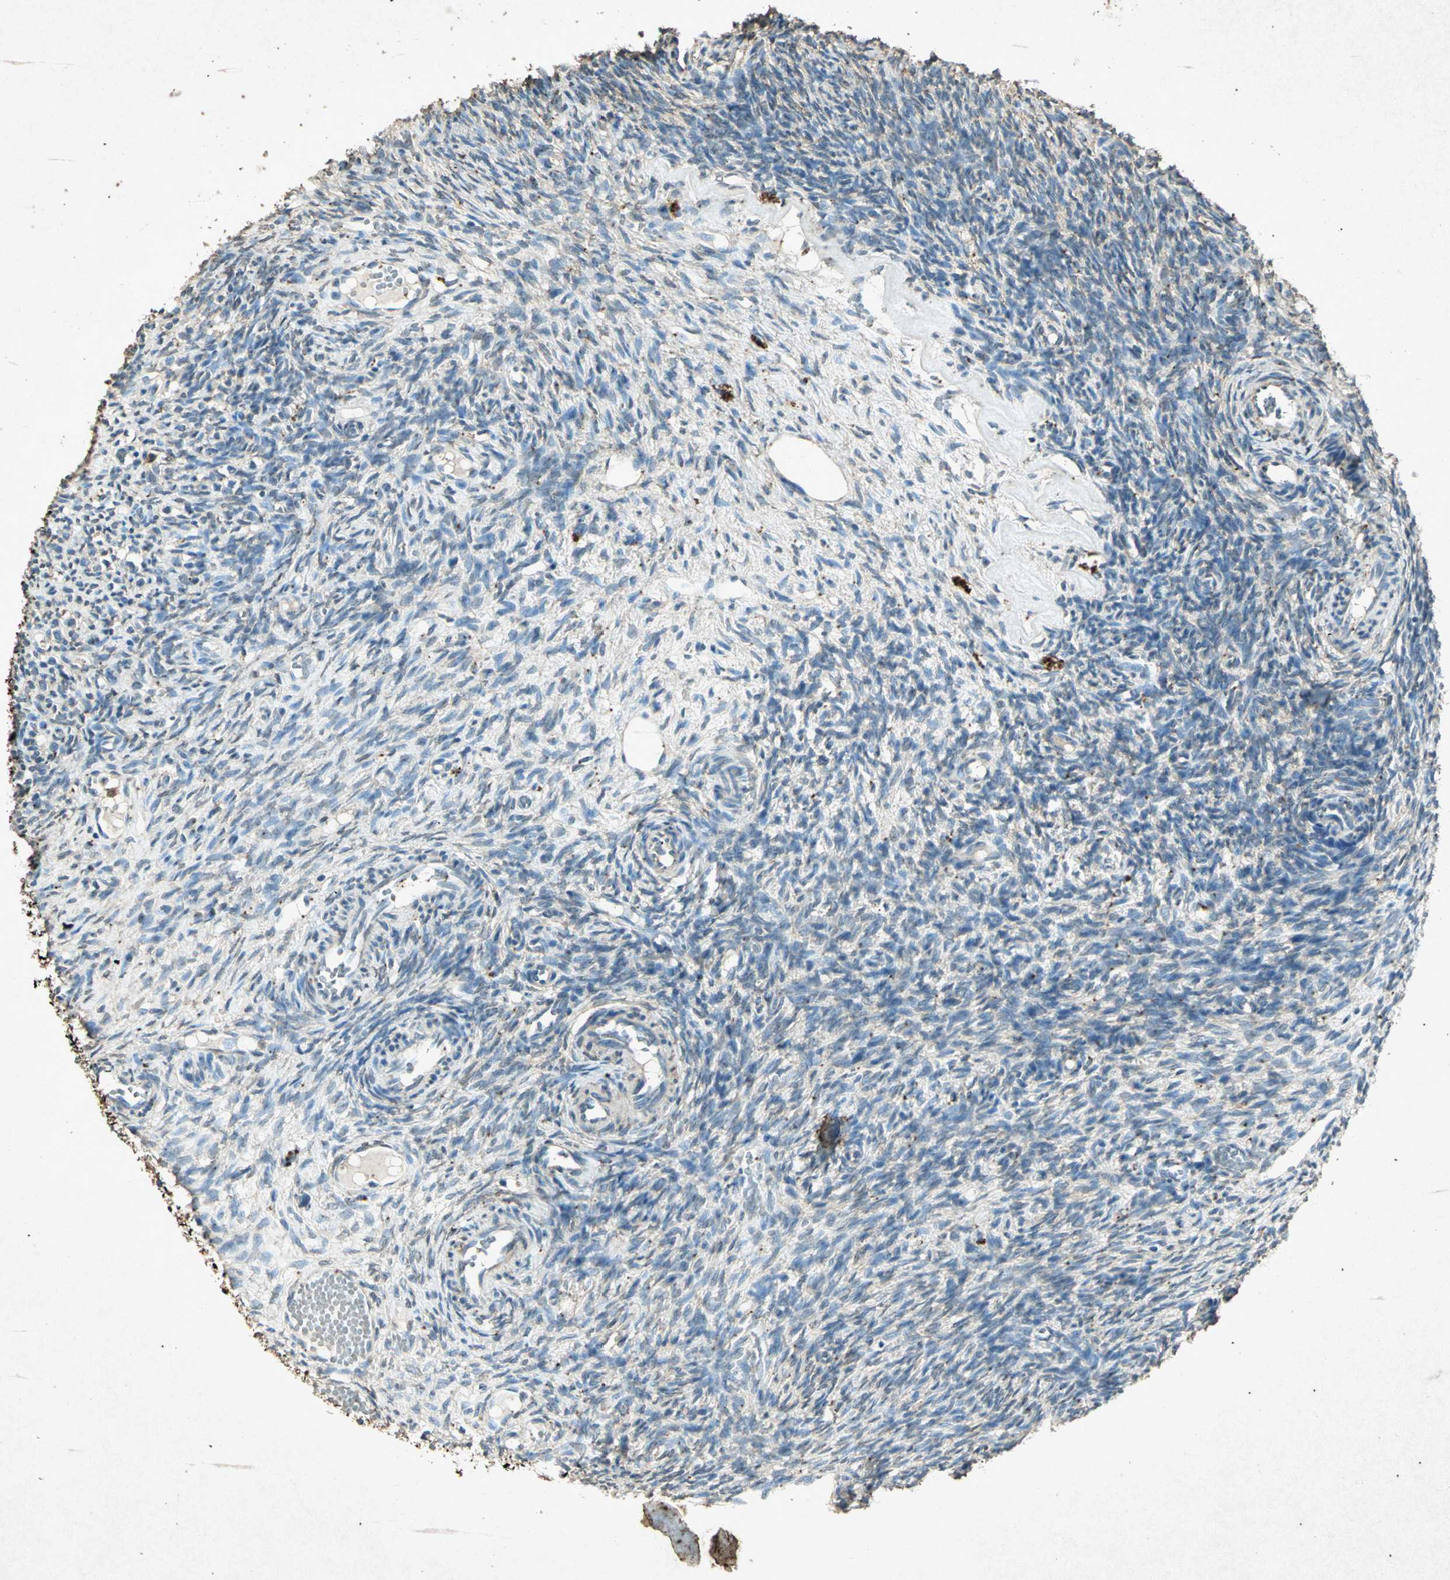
{"staining": {"intensity": "negative", "quantity": "none", "location": "none"}, "tissue": "ovary", "cell_type": "Follicle cells", "image_type": "normal", "snomed": [{"axis": "morphology", "description": "Normal tissue, NOS"}, {"axis": "topography", "description": "Ovary"}], "caption": "IHC photomicrograph of normal ovary: human ovary stained with DAB (3,3'-diaminobenzidine) reveals no significant protein positivity in follicle cells.", "gene": "PSEN1", "patient": {"sex": "female", "age": 35}}